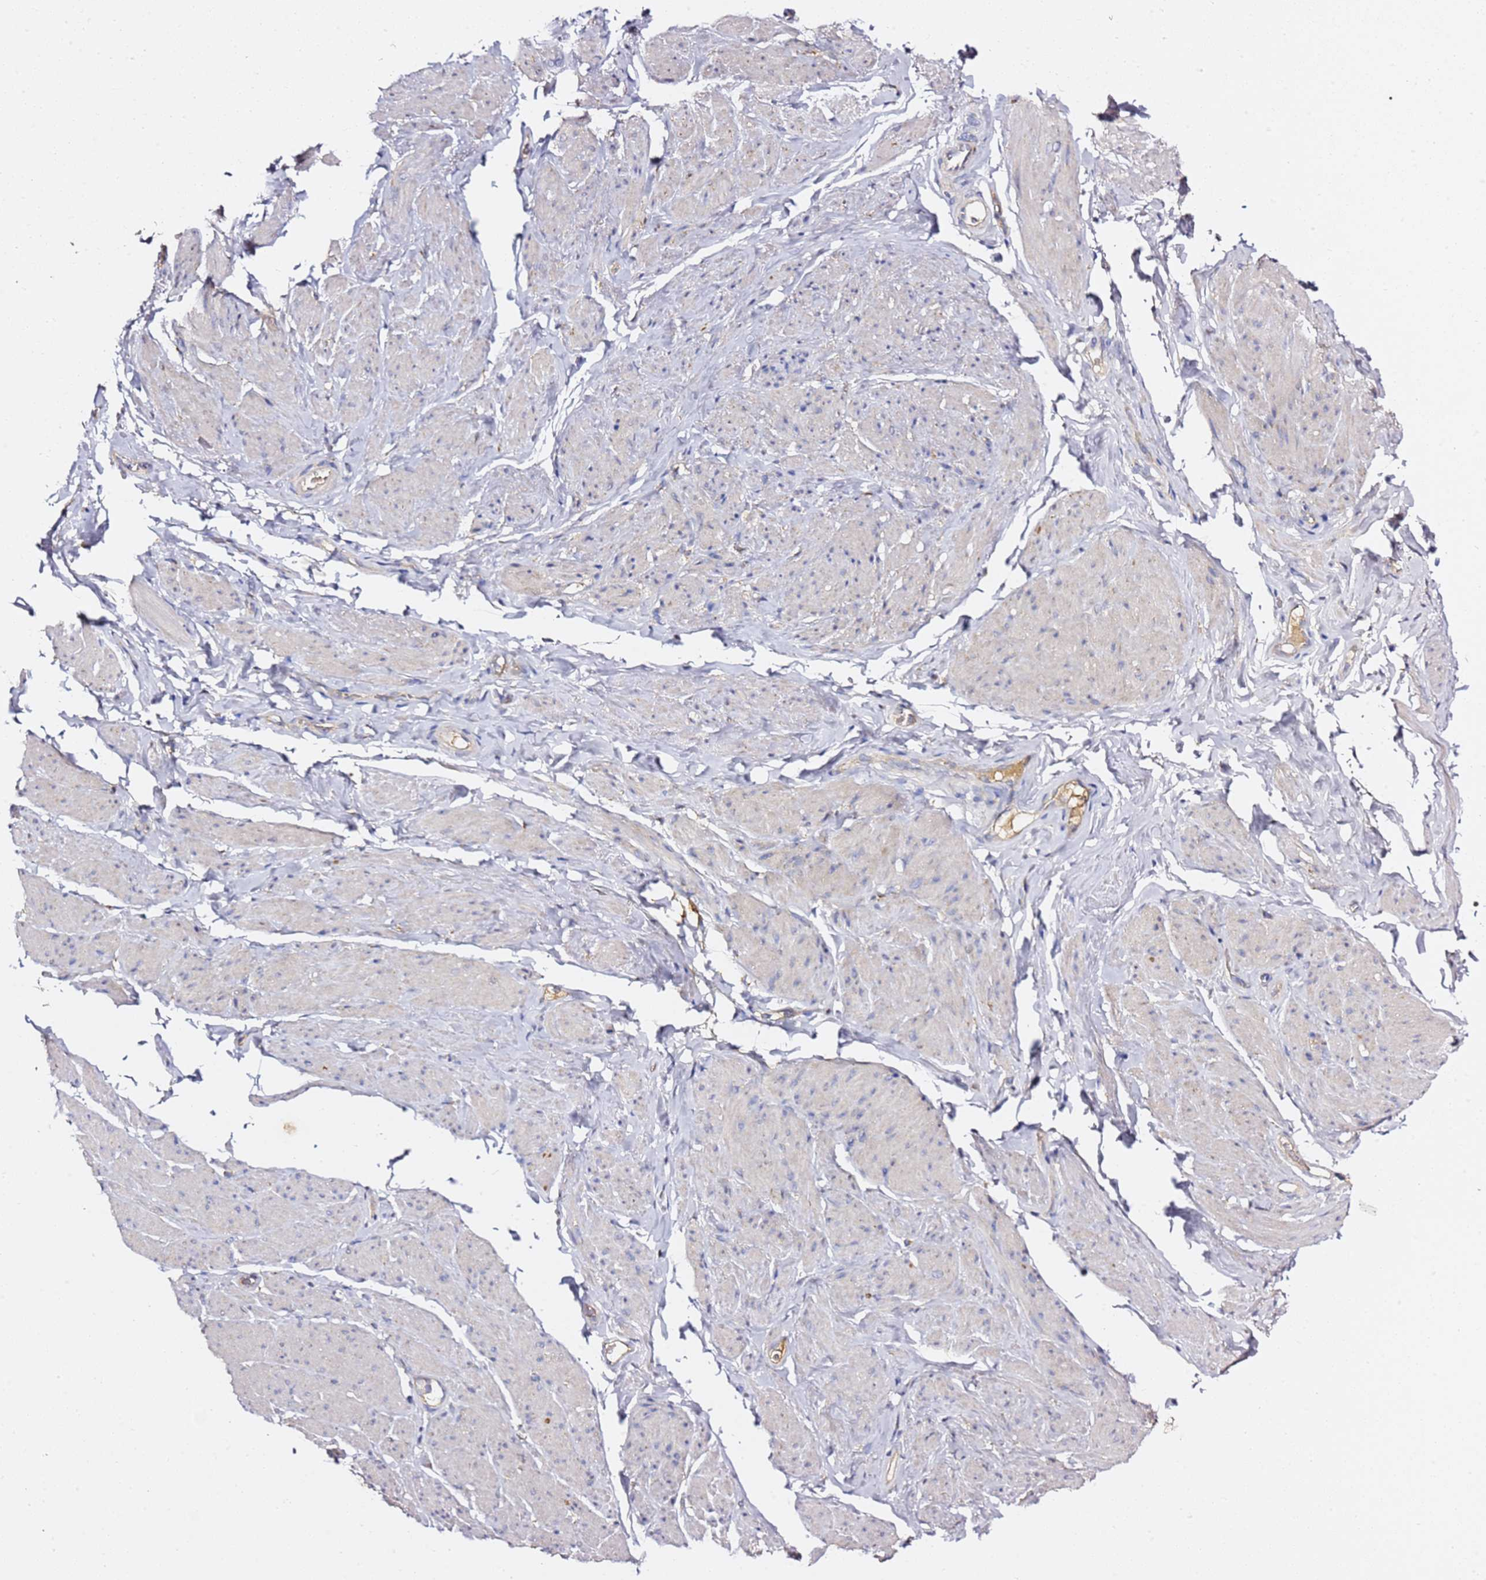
{"staining": {"intensity": "negative", "quantity": "none", "location": "none"}, "tissue": "smooth muscle", "cell_type": "Smooth muscle cells", "image_type": "normal", "snomed": [{"axis": "morphology", "description": "Normal tissue, NOS"}, {"axis": "topography", "description": "Smooth muscle"}, {"axis": "topography", "description": "Peripheral nerve tissue"}], "caption": "A high-resolution histopathology image shows IHC staining of benign smooth muscle, which demonstrates no significant staining in smooth muscle cells. (Stains: DAB (3,3'-diaminobenzidine) immunohistochemistry (IHC) with hematoxylin counter stain, Microscopy: brightfield microscopy at high magnification).", "gene": "C19orf12", "patient": {"sex": "male", "age": 69}}